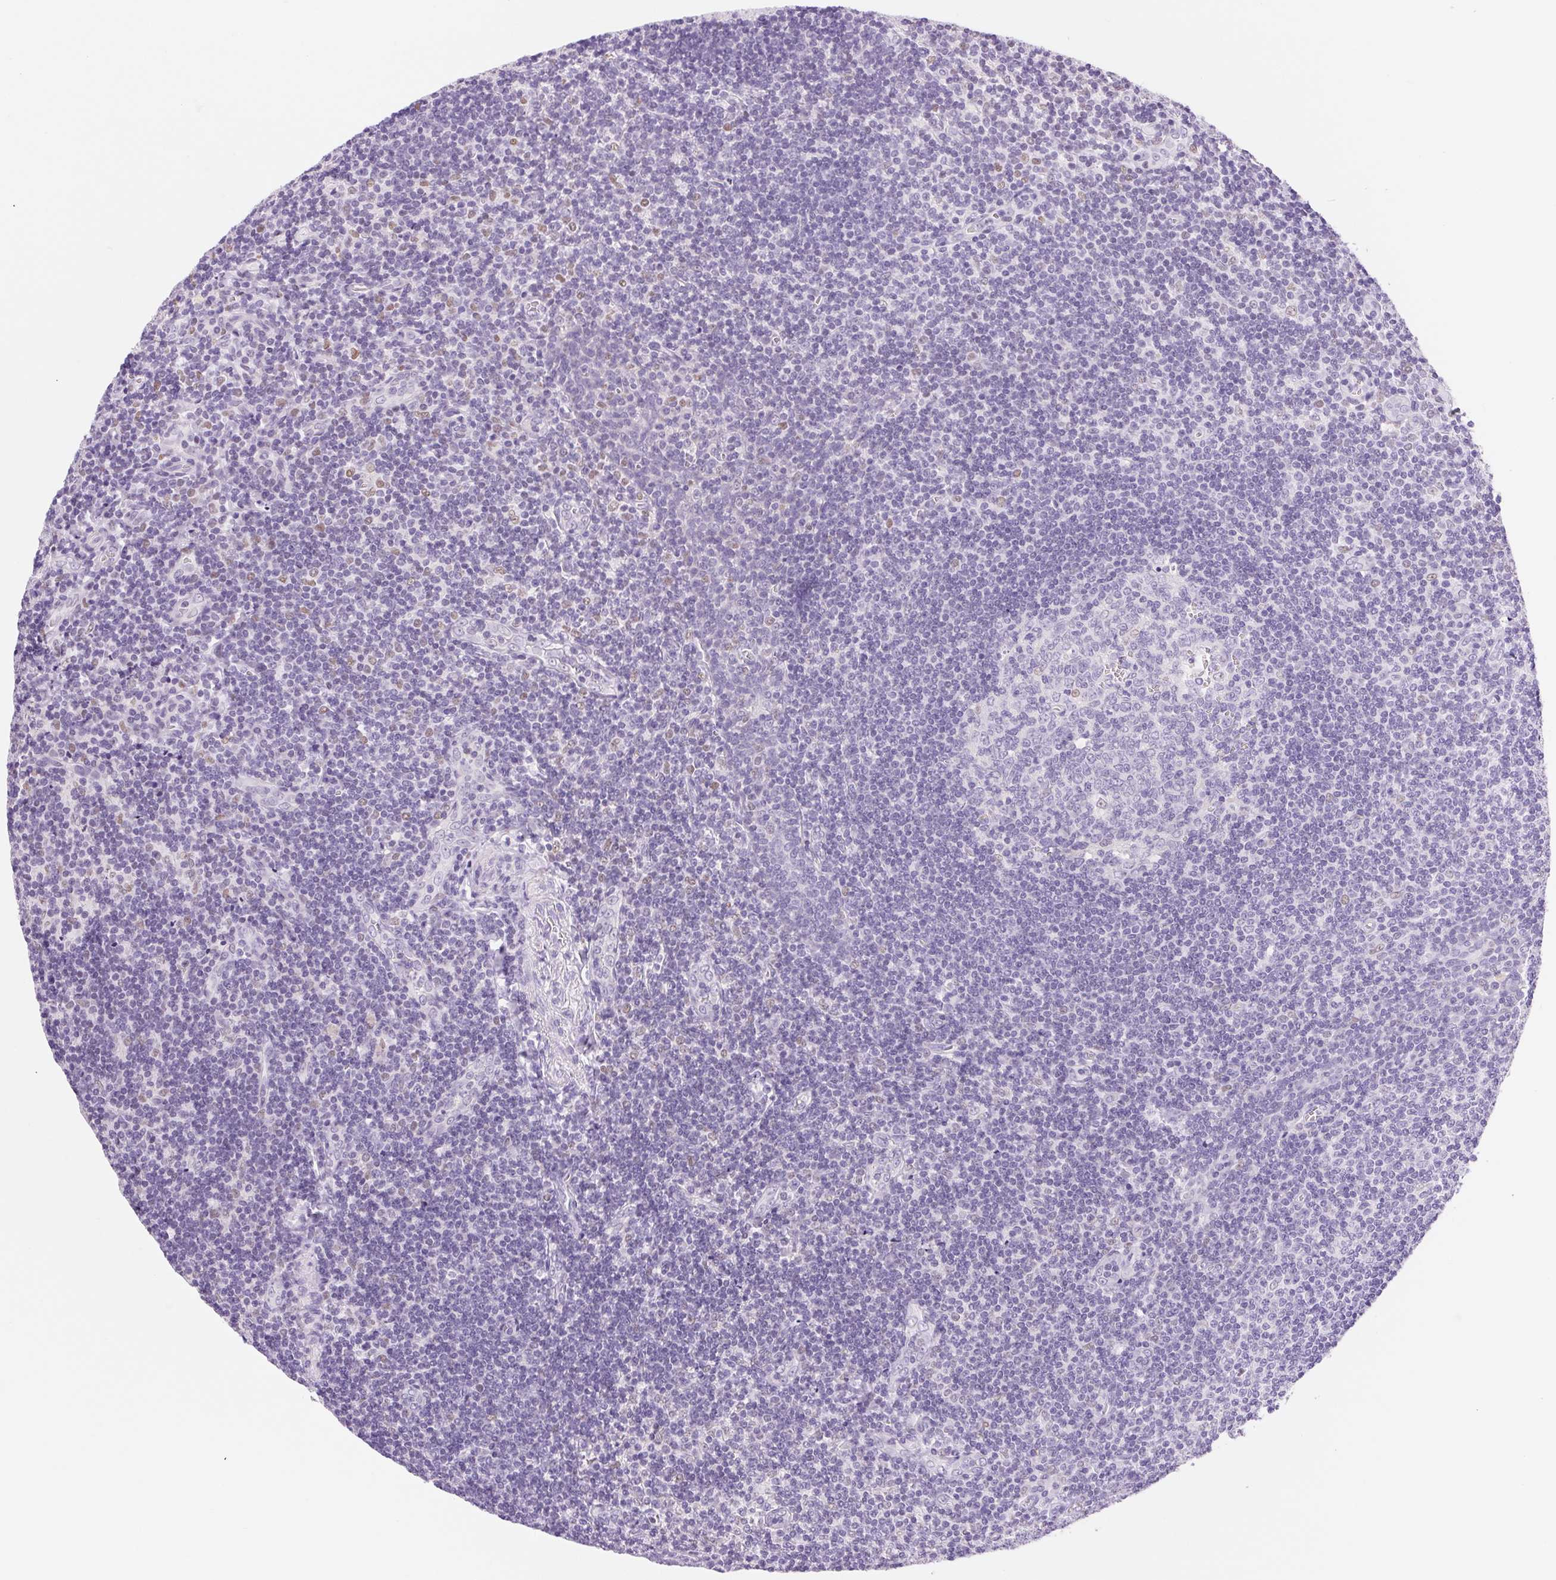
{"staining": {"intensity": "negative", "quantity": "none", "location": "none"}, "tissue": "tonsil", "cell_type": "Germinal center cells", "image_type": "normal", "snomed": [{"axis": "morphology", "description": "Normal tissue, NOS"}, {"axis": "morphology", "description": "Inflammation, NOS"}, {"axis": "topography", "description": "Tonsil"}], "caption": "Germinal center cells show no significant staining in unremarkable tonsil. Brightfield microscopy of immunohistochemistry (IHC) stained with DAB (brown) and hematoxylin (blue), captured at high magnification.", "gene": "ASGR2", "patient": {"sex": "female", "age": 31}}